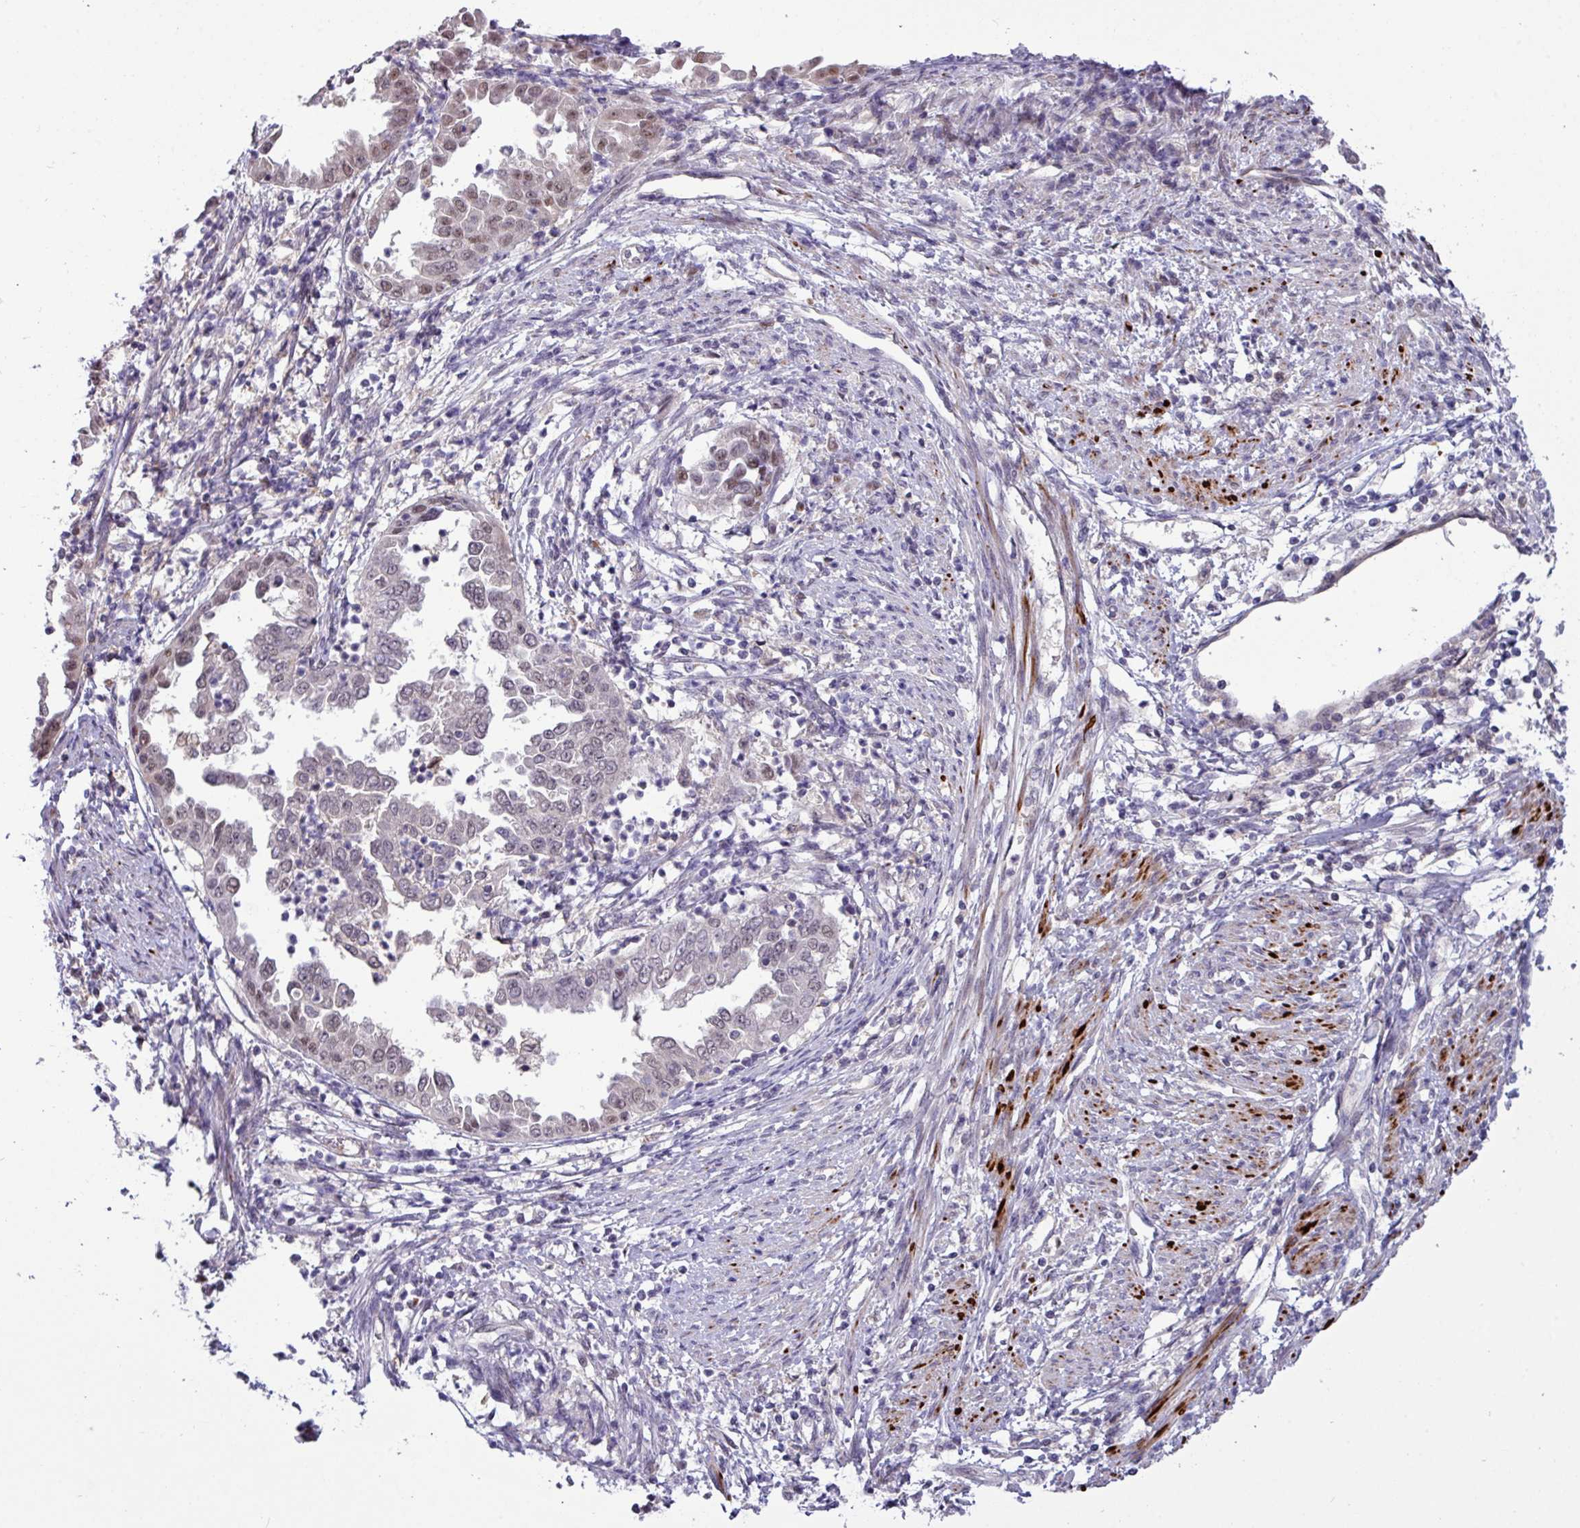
{"staining": {"intensity": "weak", "quantity": "<25%", "location": "nuclear"}, "tissue": "endometrial cancer", "cell_type": "Tumor cells", "image_type": "cancer", "snomed": [{"axis": "morphology", "description": "Adenocarcinoma, NOS"}, {"axis": "topography", "description": "Endometrium"}], "caption": "An immunohistochemistry (IHC) histopathology image of endometrial adenocarcinoma is shown. There is no staining in tumor cells of endometrial adenocarcinoma.", "gene": "RIPPLY1", "patient": {"sex": "female", "age": 85}}